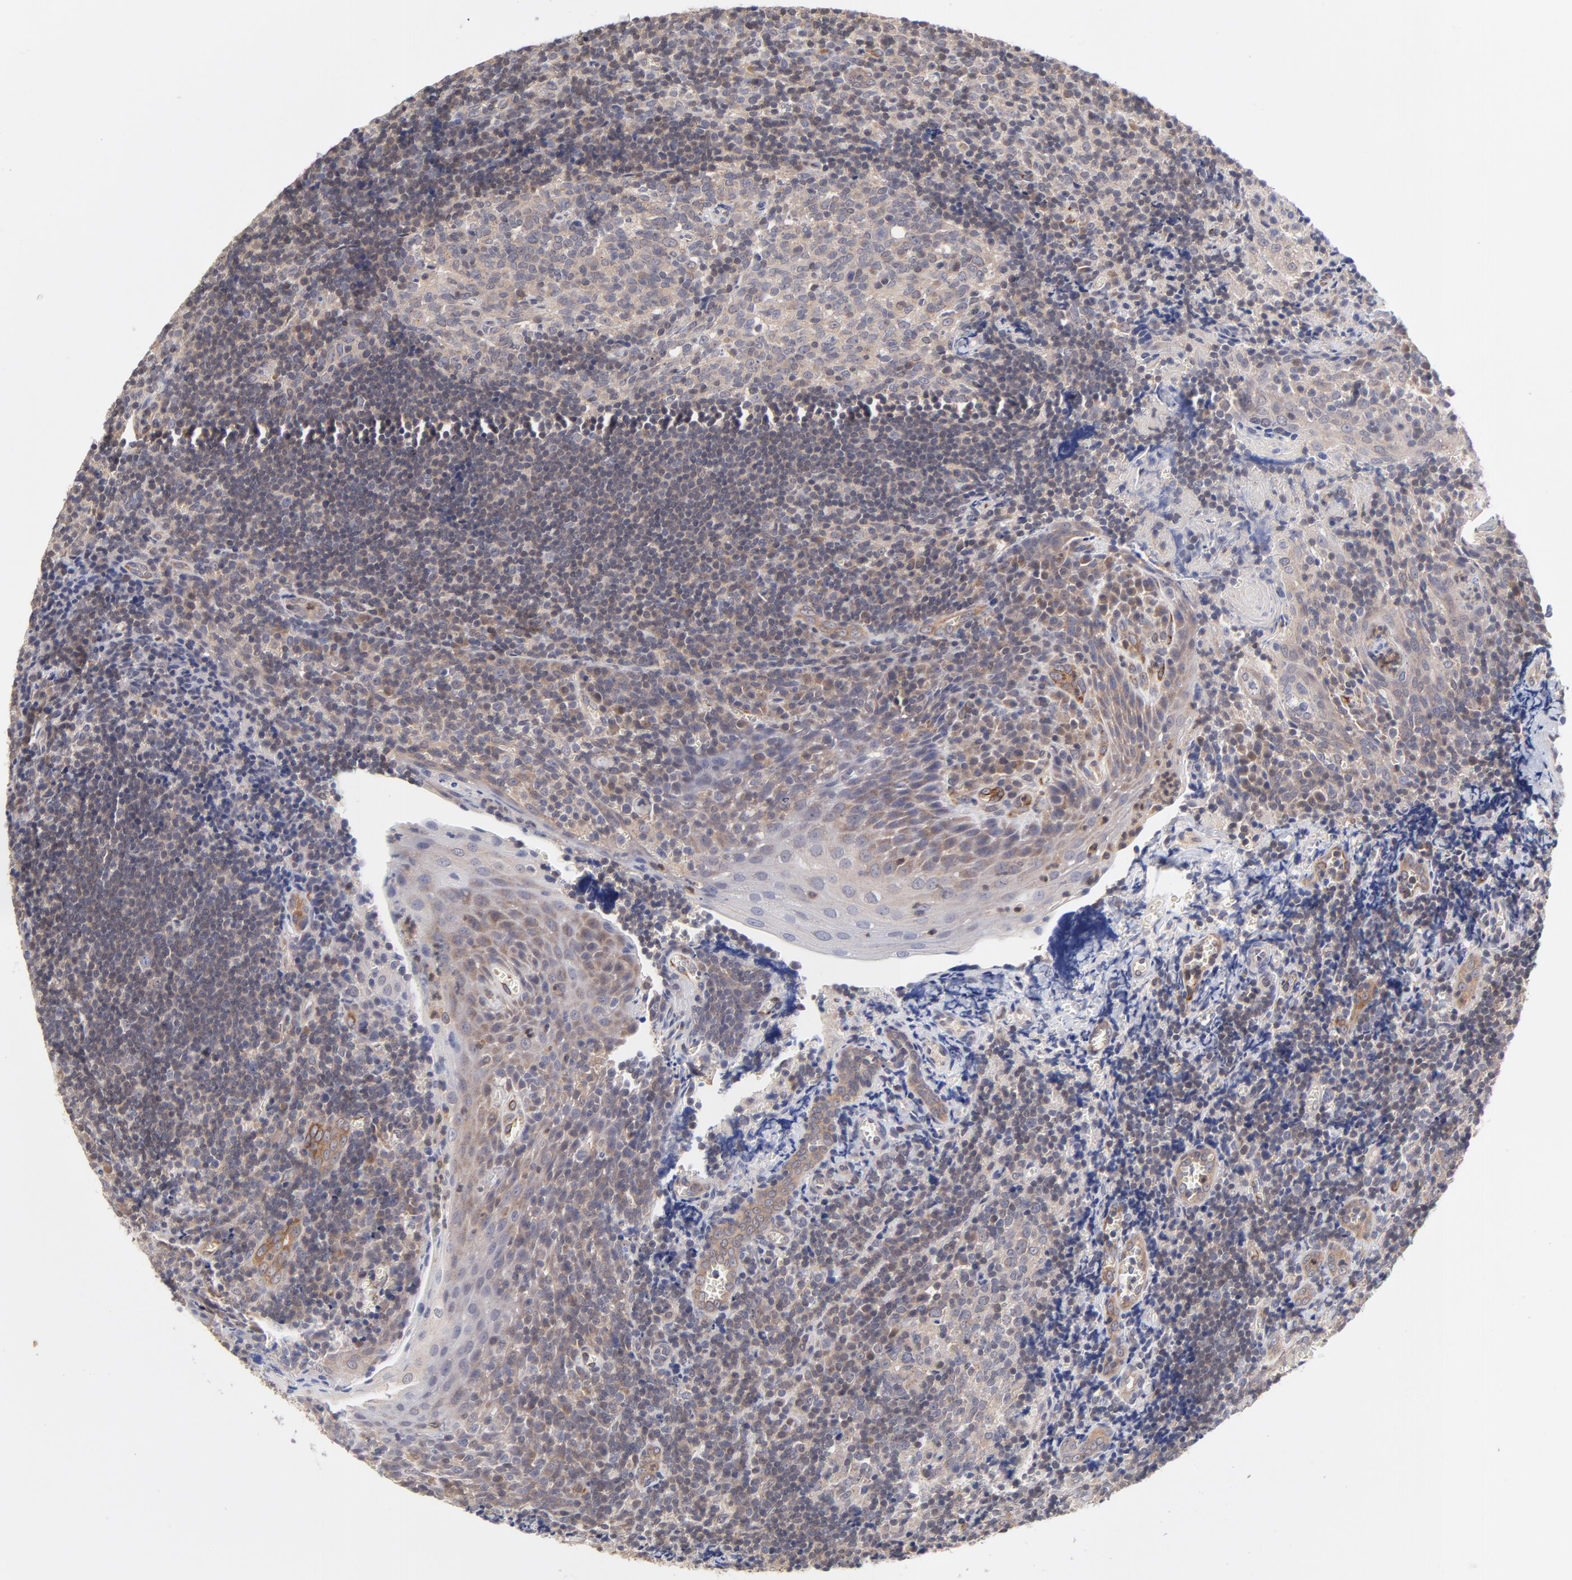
{"staining": {"intensity": "moderate", "quantity": "<25%", "location": "cytoplasmic/membranous"}, "tissue": "tonsil", "cell_type": "Germinal center cells", "image_type": "normal", "snomed": [{"axis": "morphology", "description": "Normal tissue, NOS"}, {"axis": "topography", "description": "Tonsil"}], "caption": "The micrograph demonstrates immunohistochemical staining of benign tonsil. There is moderate cytoplasmic/membranous staining is present in approximately <25% of germinal center cells. (IHC, brightfield microscopy, high magnification).", "gene": "PCMT1", "patient": {"sex": "male", "age": 20}}